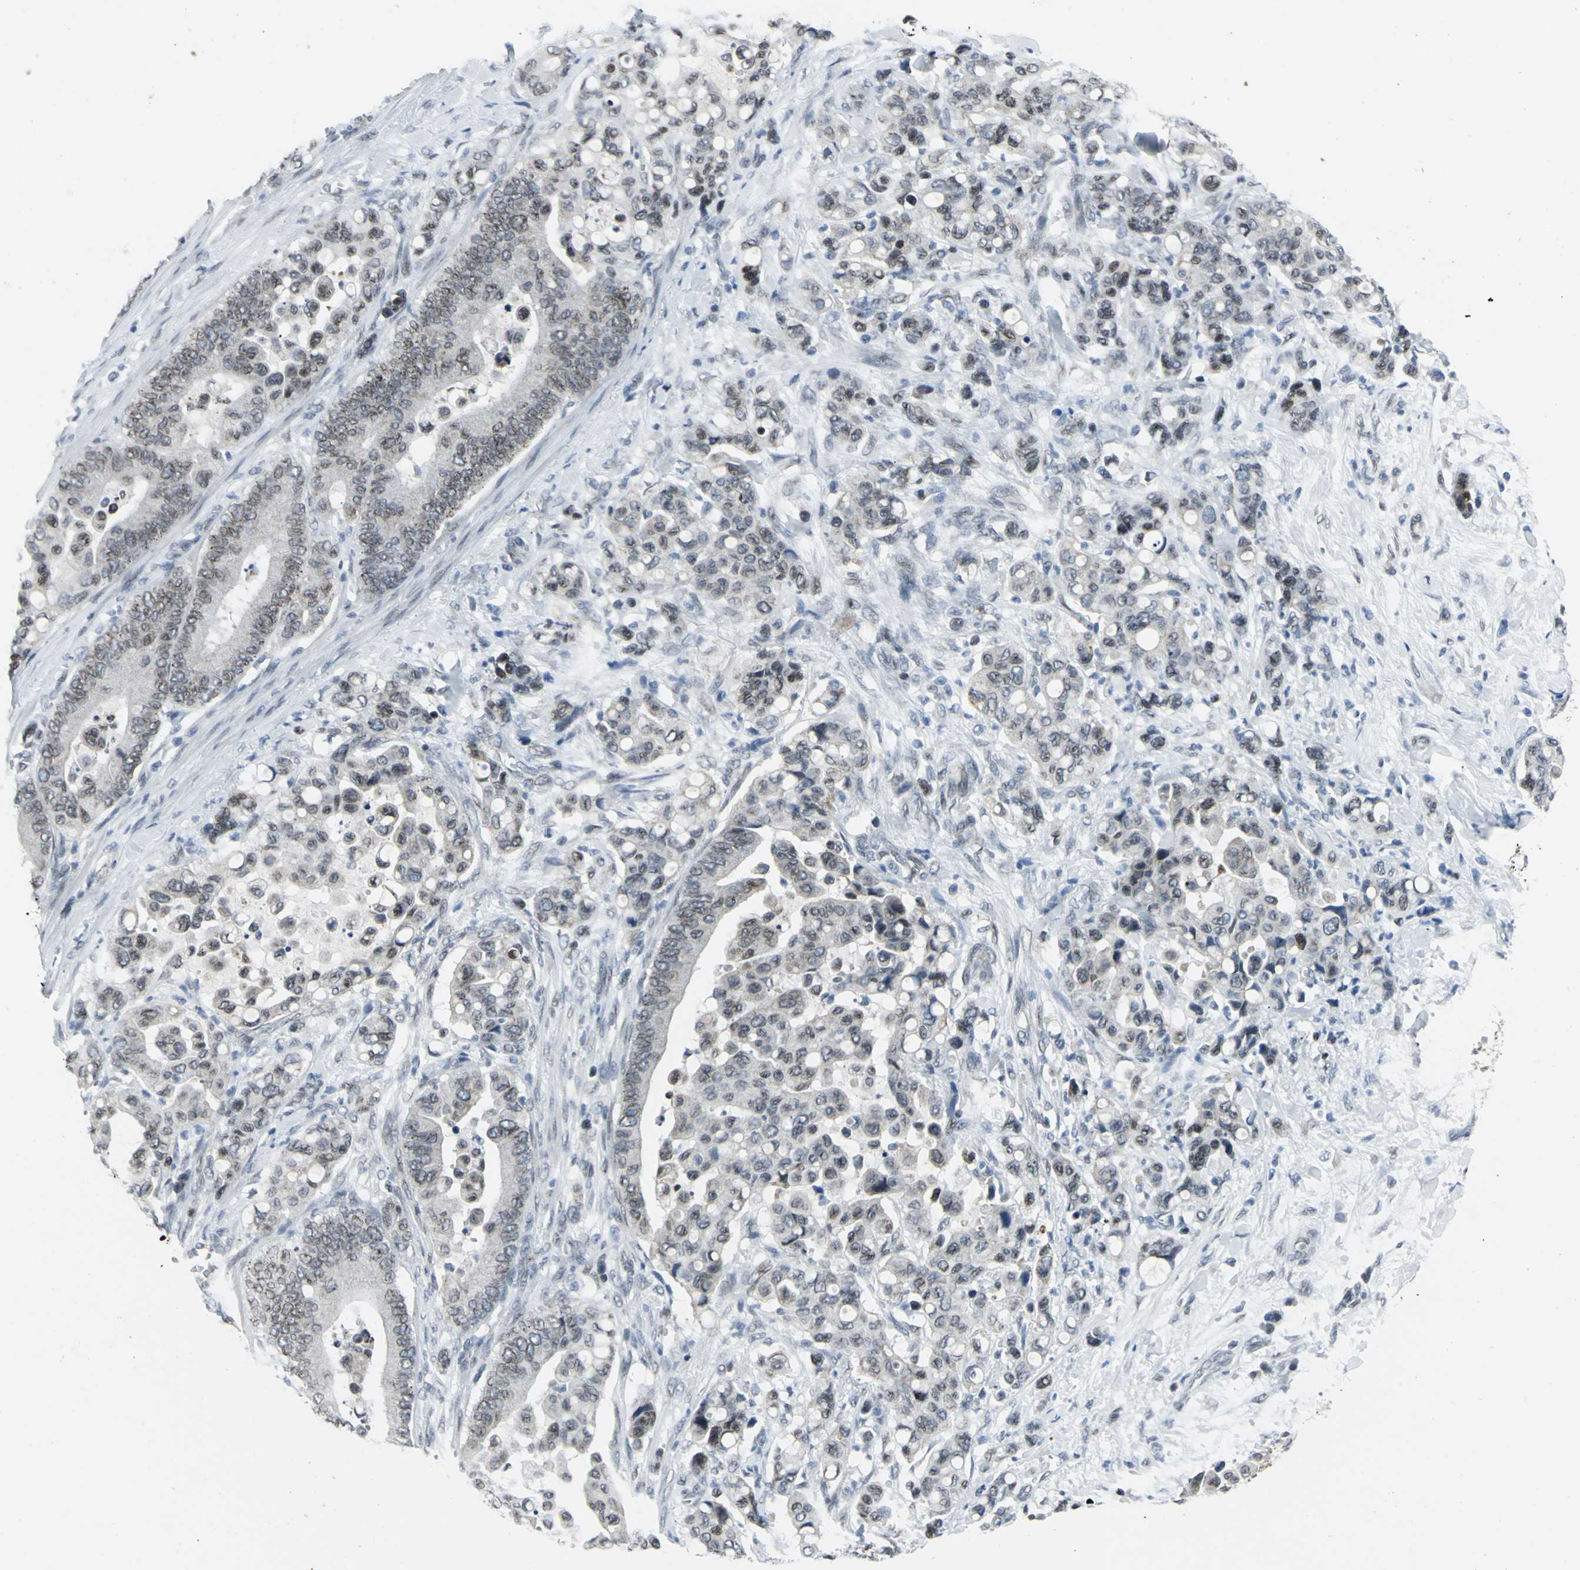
{"staining": {"intensity": "weak", "quantity": ">75%", "location": "nuclear"}, "tissue": "colorectal cancer", "cell_type": "Tumor cells", "image_type": "cancer", "snomed": [{"axis": "morphology", "description": "Normal tissue, NOS"}, {"axis": "morphology", "description": "Adenocarcinoma, NOS"}, {"axis": "topography", "description": "Colon"}], "caption": "A brown stain labels weak nuclear staining of a protein in human adenocarcinoma (colorectal) tumor cells.", "gene": "SNUPN", "patient": {"sex": "male", "age": 82}}